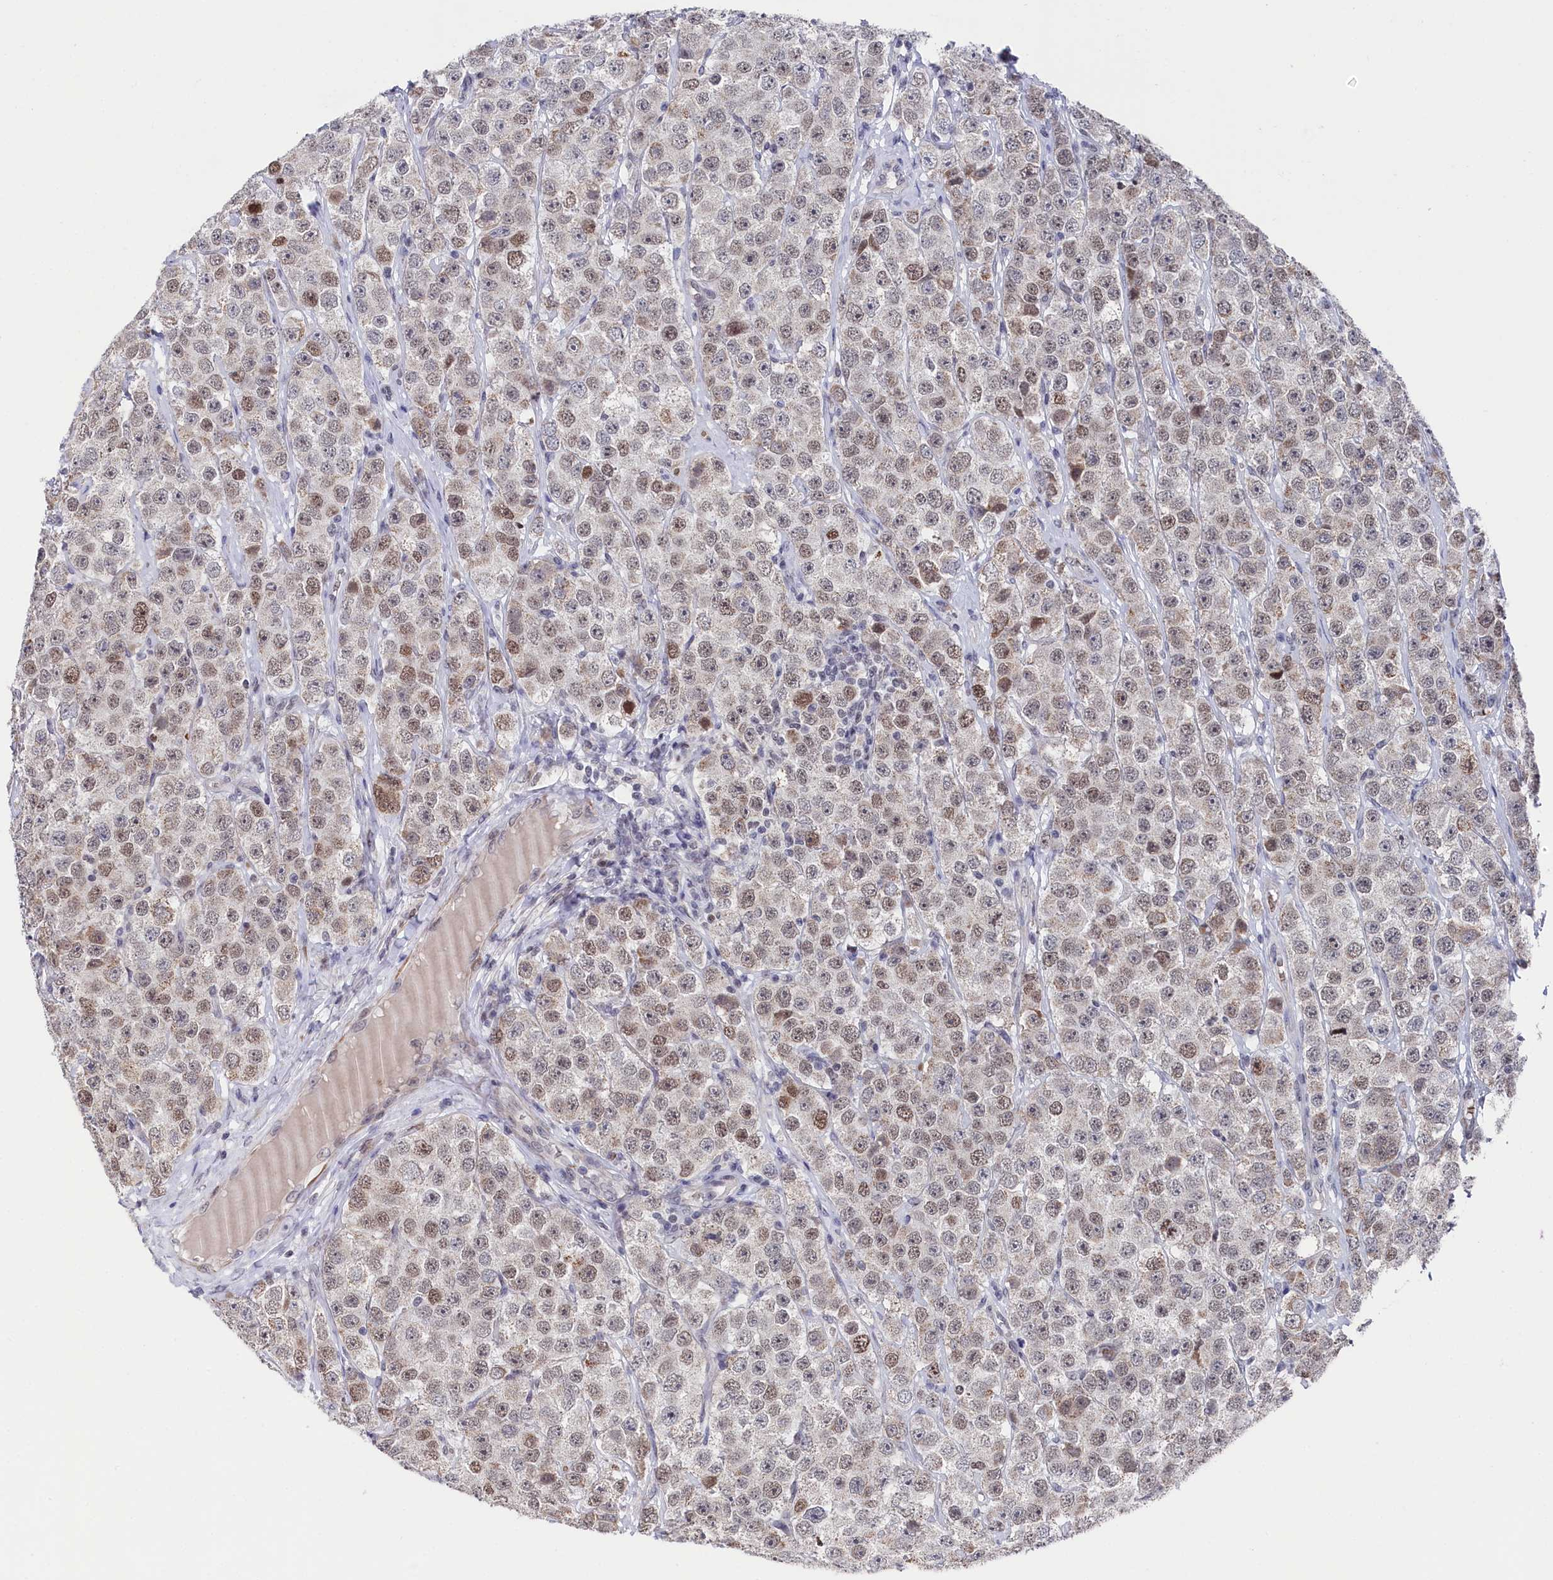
{"staining": {"intensity": "moderate", "quantity": "25%-75%", "location": "nuclear"}, "tissue": "testis cancer", "cell_type": "Tumor cells", "image_type": "cancer", "snomed": [{"axis": "morphology", "description": "Seminoma, NOS"}, {"axis": "topography", "description": "Testis"}], "caption": "Protein expression analysis of testis seminoma shows moderate nuclear expression in about 25%-75% of tumor cells. The protein of interest is shown in brown color, while the nuclei are stained blue.", "gene": "TIGD4", "patient": {"sex": "male", "age": 28}}